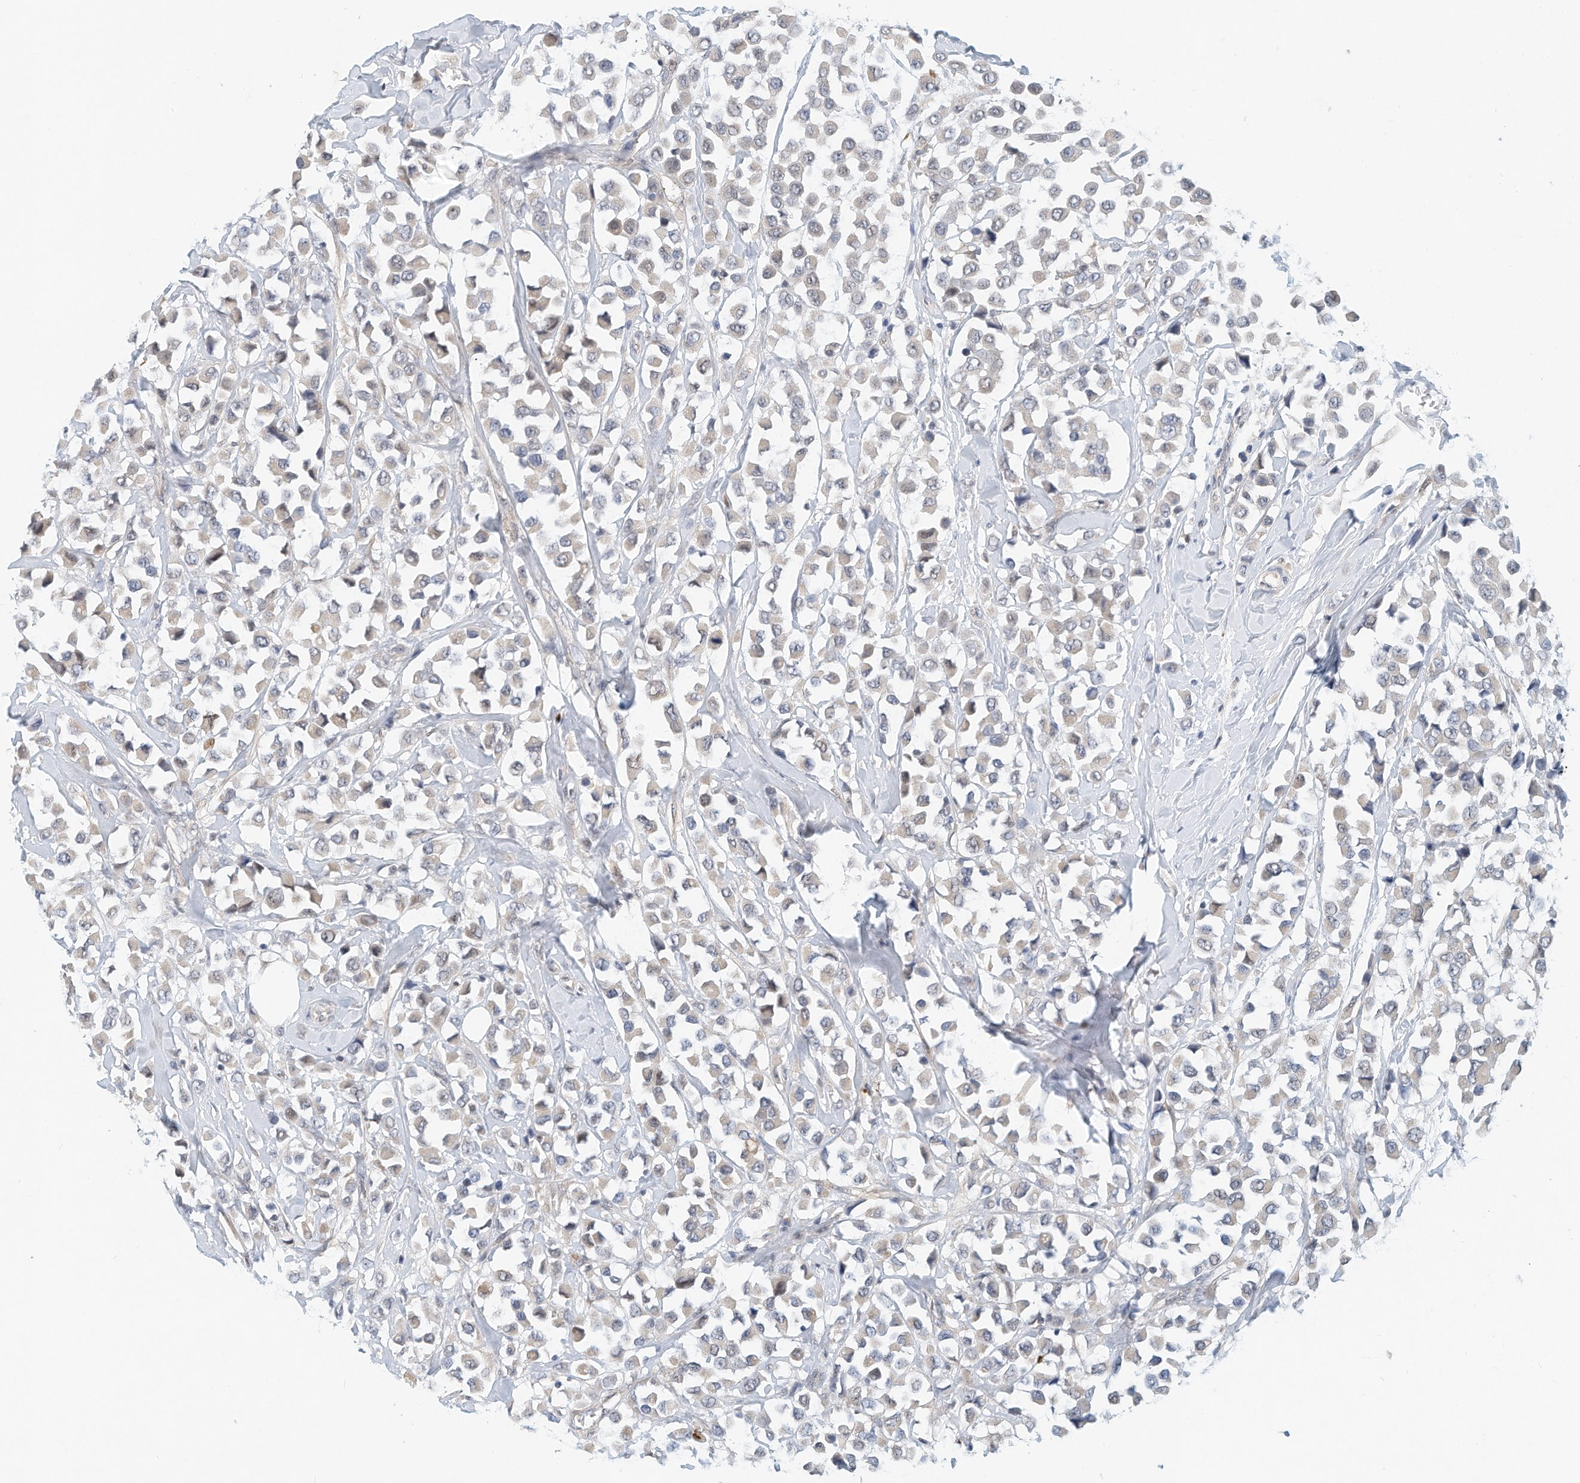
{"staining": {"intensity": "negative", "quantity": "none", "location": "none"}, "tissue": "breast cancer", "cell_type": "Tumor cells", "image_type": "cancer", "snomed": [{"axis": "morphology", "description": "Duct carcinoma"}, {"axis": "topography", "description": "Breast"}], "caption": "Tumor cells show no significant expression in infiltrating ductal carcinoma (breast).", "gene": "ARHGAP28", "patient": {"sex": "female", "age": 61}}